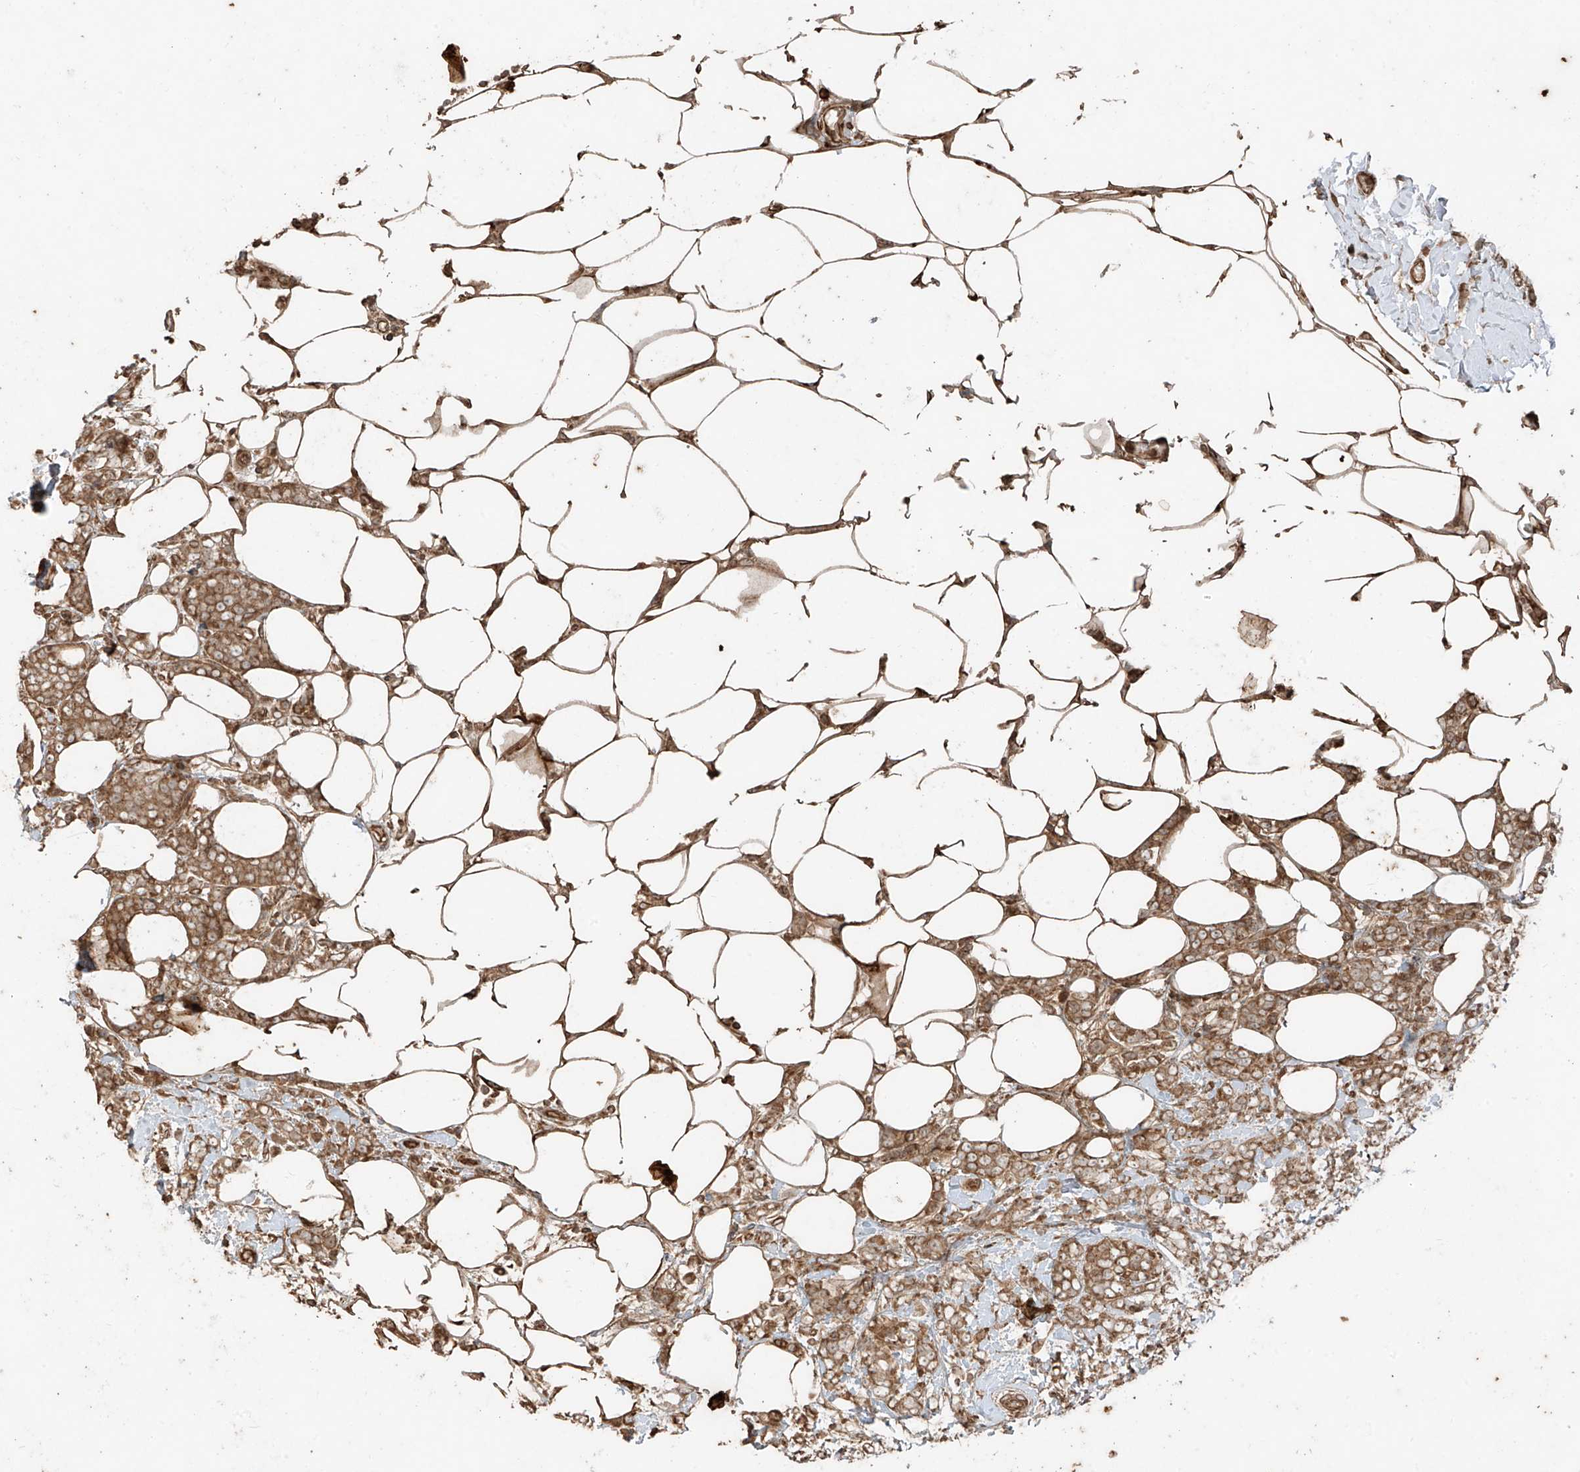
{"staining": {"intensity": "moderate", "quantity": ">75%", "location": "cytoplasmic/membranous"}, "tissue": "breast cancer", "cell_type": "Tumor cells", "image_type": "cancer", "snomed": [{"axis": "morphology", "description": "Lobular carcinoma"}, {"axis": "topography", "description": "Breast"}], "caption": "A high-resolution photomicrograph shows immunohistochemistry staining of lobular carcinoma (breast), which shows moderate cytoplasmic/membranous staining in about >75% of tumor cells. The staining was performed using DAB (3,3'-diaminobenzidine), with brown indicating positive protein expression. Nuclei are stained blue with hematoxylin.", "gene": "ANKZF1", "patient": {"sex": "female", "age": 58}}